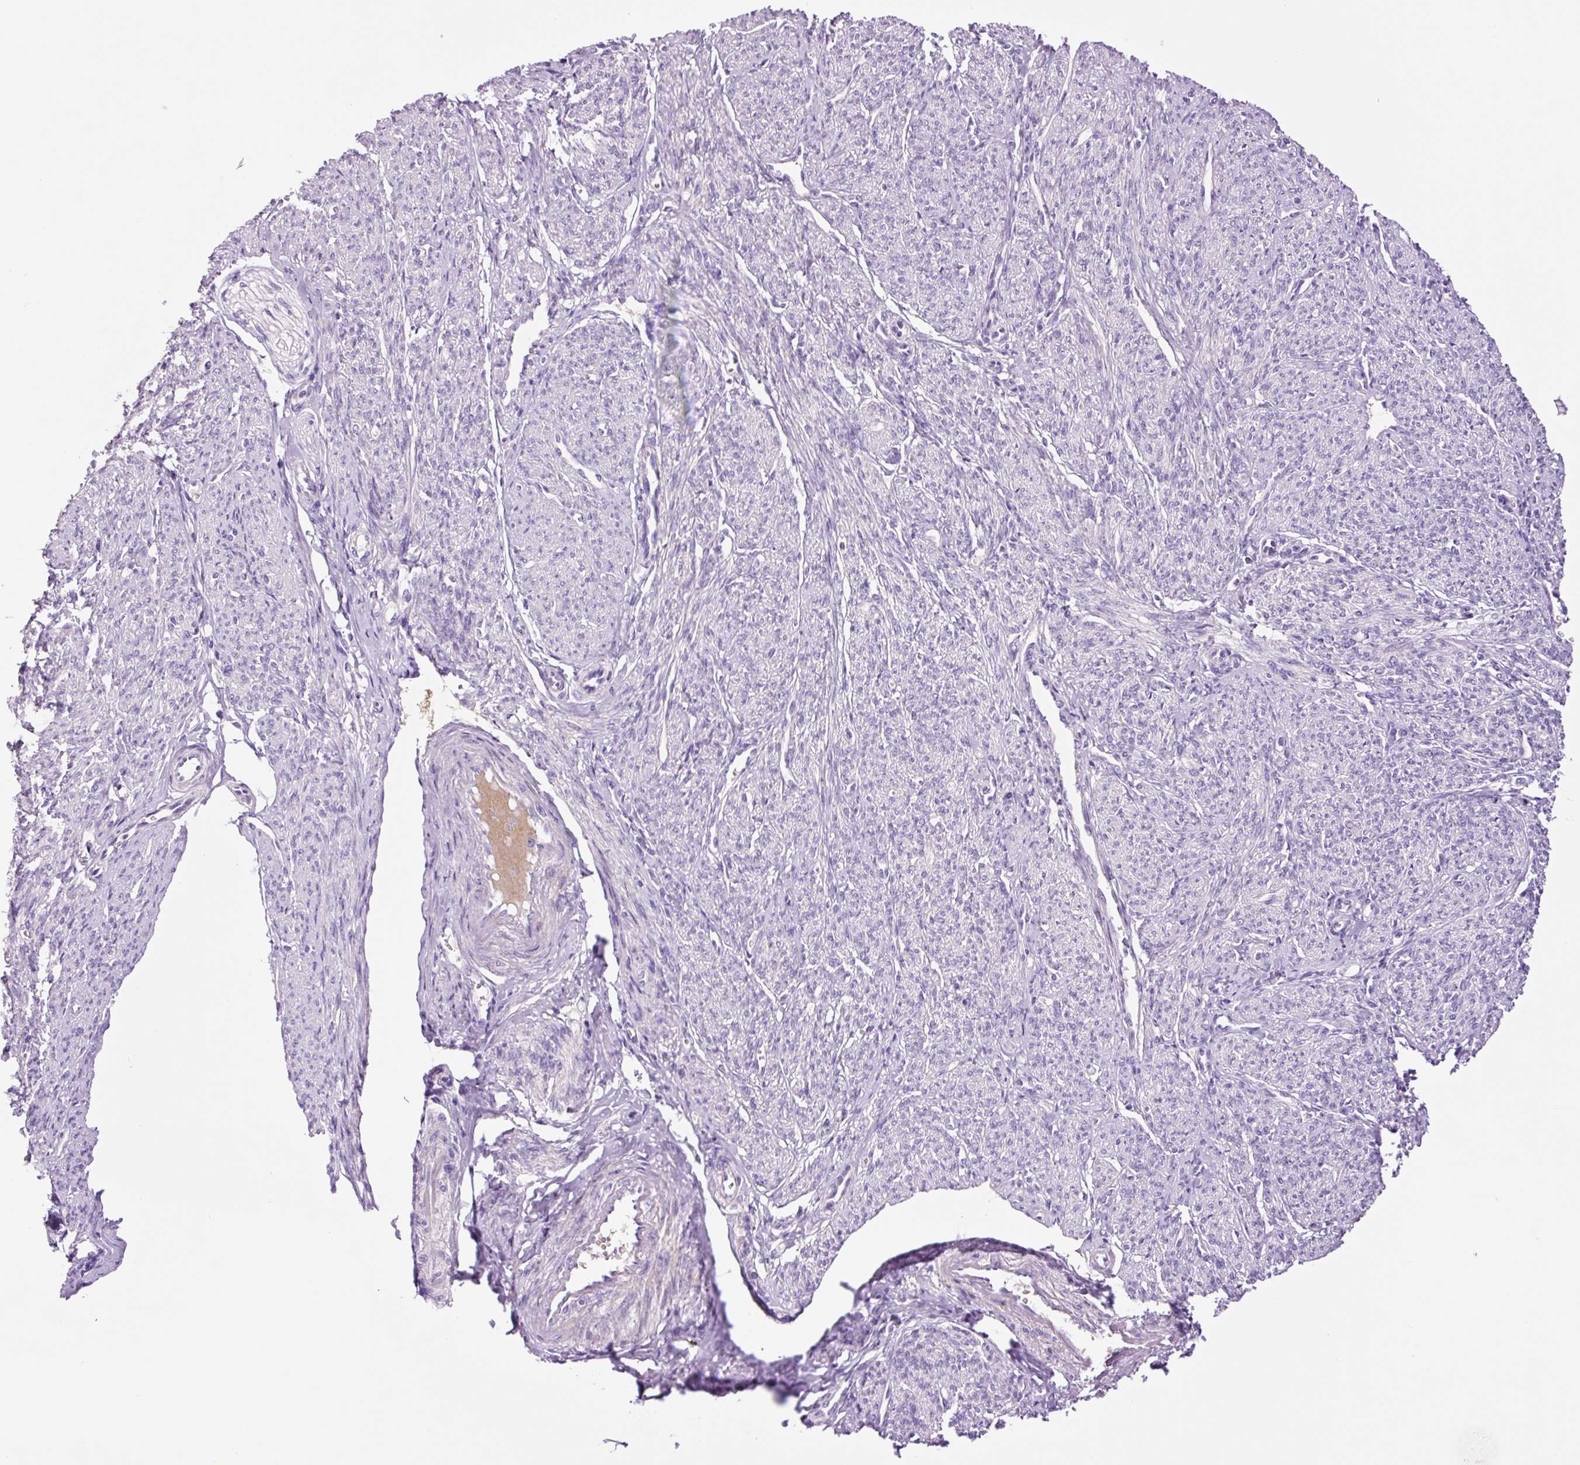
{"staining": {"intensity": "negative", "quantity": "none", "location": "none"}, "tissue": "smooth muscle", "cell_type": "Smooth muscle cells", "image_type": "normal", "snomed": [{"axis": "morphology", "description": "Normal tissue, NOS"}, {"axis": "topography", "description": "Smooth muscle"}], "caption": "Immunohistochemistry image of unremarkable human smooth muscle stained for a protein (brown), which reveals no expression in smooth muscle cells. (IHC, brightfield microscopy, high magnification).", "gene": "DPPA4", "patient": {"sex": "female", "age": 65}}